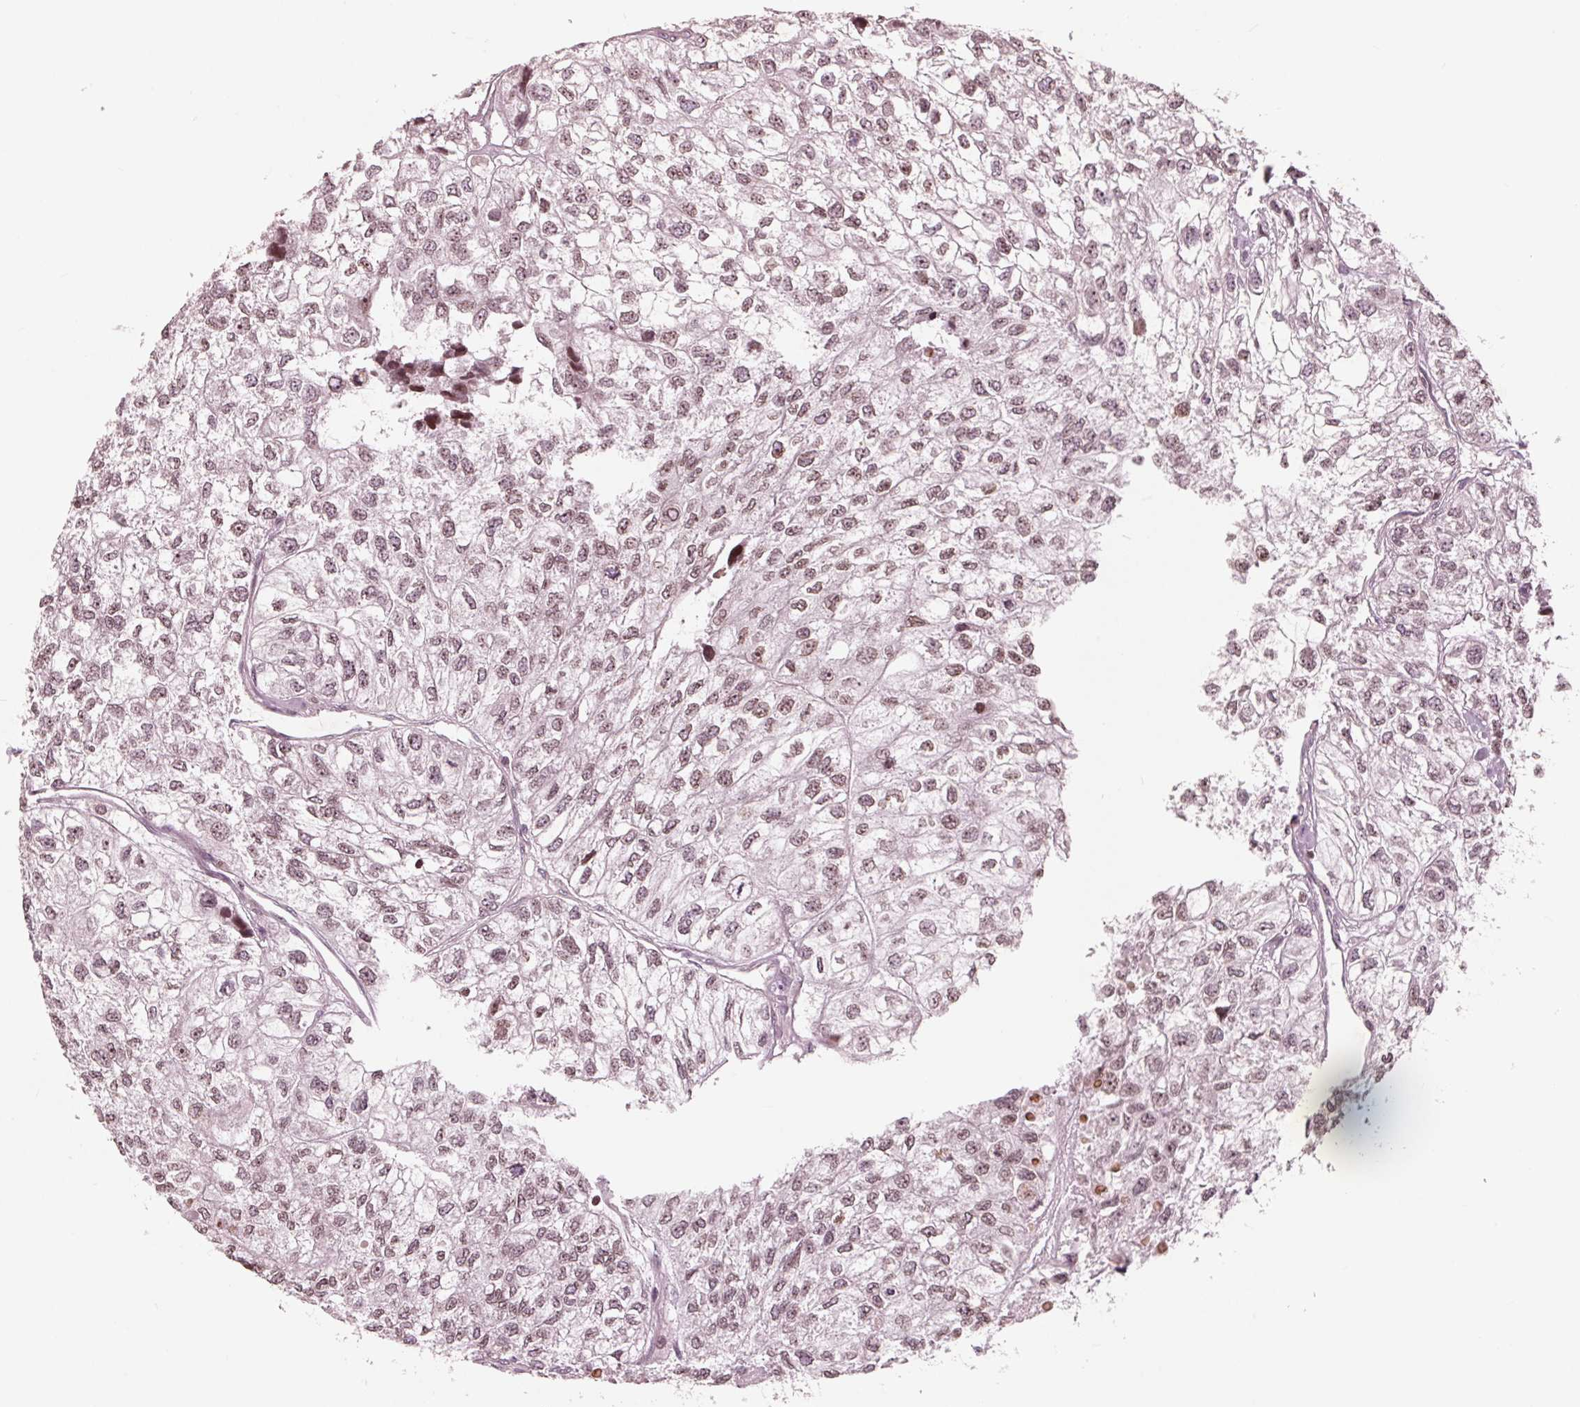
{"staining": {"intensity": "weak", "quantity": ">75%", "location": "nuclear"}, "tissue": "renal cancer", "cell_type": "Tumor cells", "image_type": "cancer", "snomed": [{"axis": "morphology", "description": "Adenocarcinoma, NOS"}, {"axis": "topography", "description": "Kidney"}], "caption": "Adenocarcinoma (renal) tissue demonstrates weak nuclear staining in approximately >75% of tumor cells, visualized by immunohistochemistry.", "gene": "NUP210", "patient": {"sex": "male", "age": 56}}